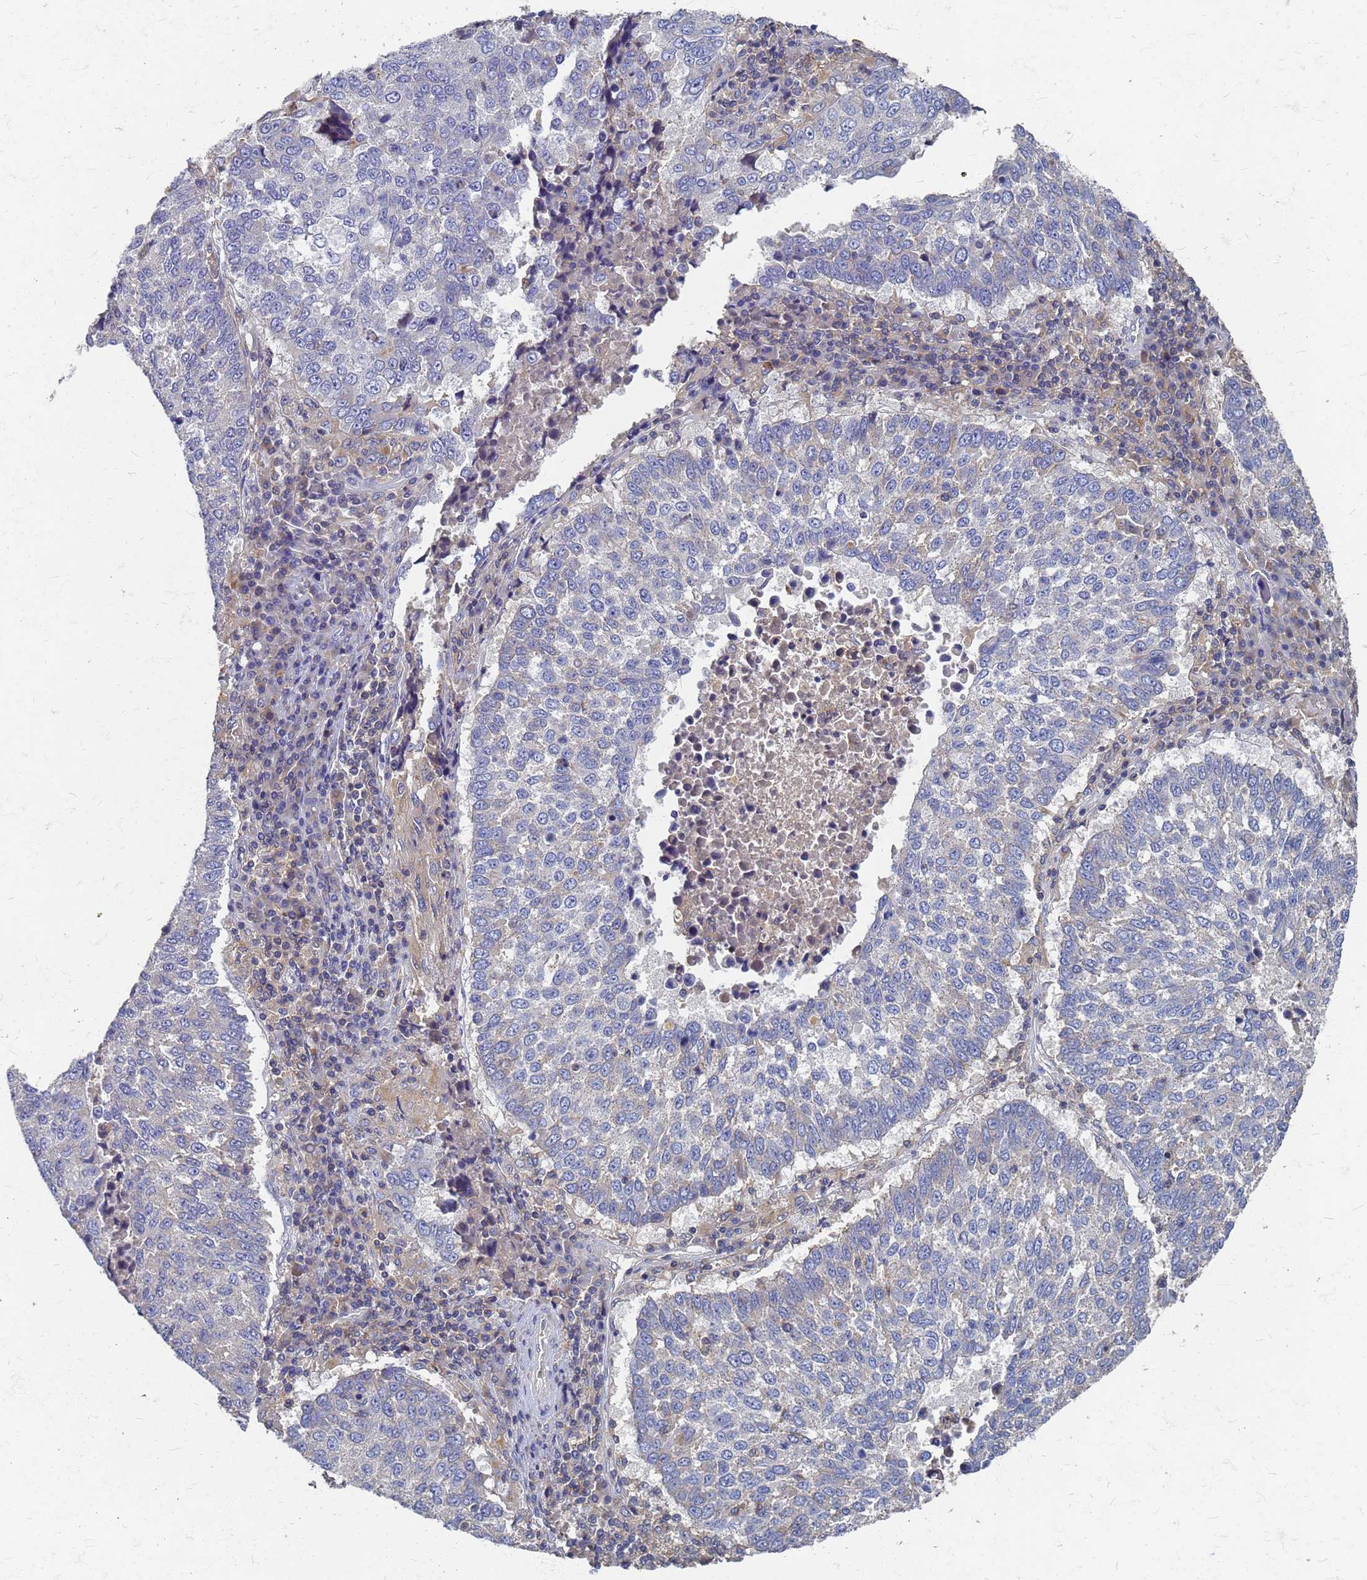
{"staining": {"intensity": "negative", "quantity": "none", "location": "none"}, "tissue": "lung cancer", "cell_type": "Tumor cells", "image_type": "cancer", "snomed": [{"axis": "morphology", "description": "Squamous cell carcinoma, NOS"}, {"axis": "topography", "description": "Lung"}], "caption": "Immunohistochemistry photomicrograph of lung cancer stained for a protein (brown), which exhibits no positivity in tumor cells.", "gene": "KRCC1", "patient": {"sex": "male", "age": 73}}